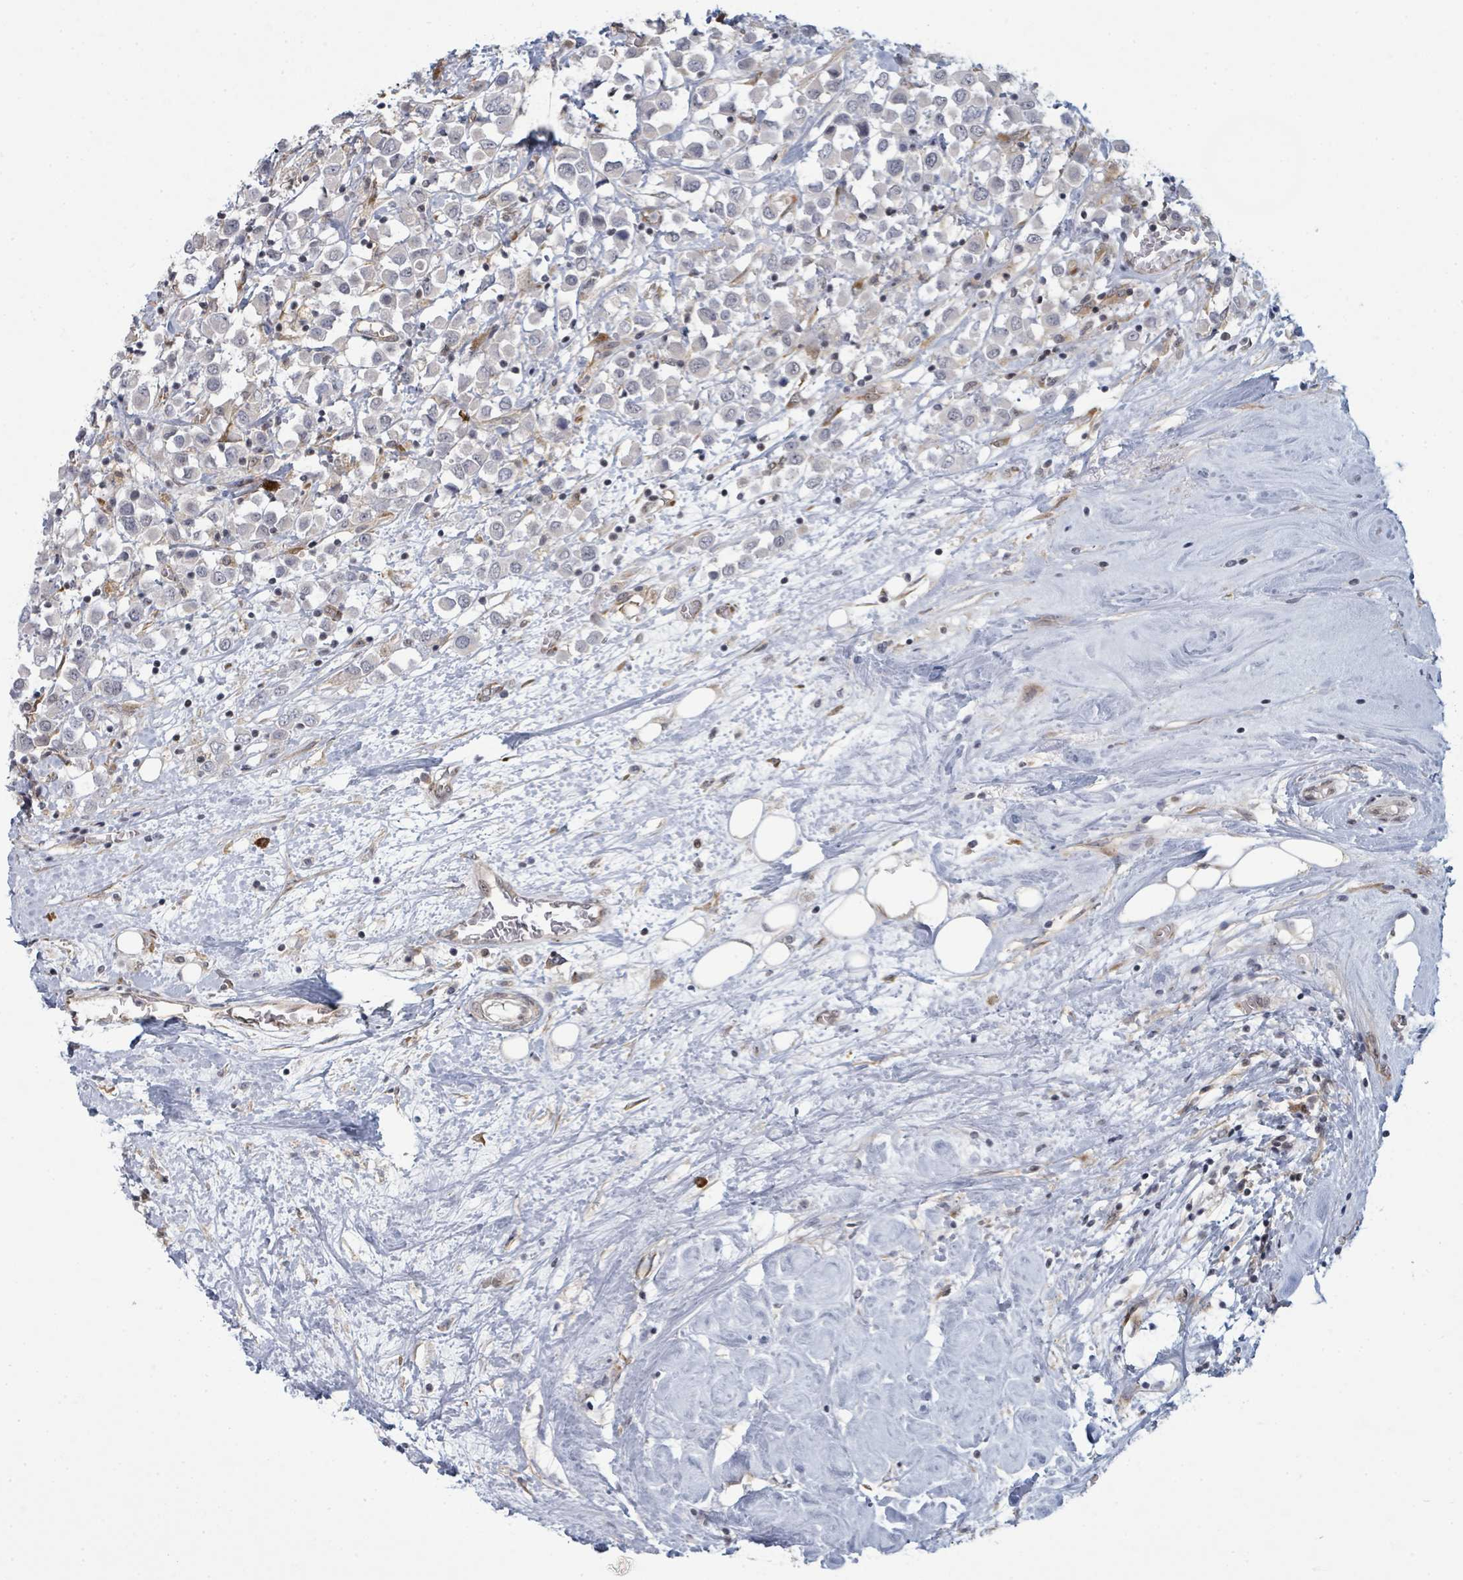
{"staining": {"intensity": "negative", "quantity": "none", "location": "none"}, "tissue": "breast cancer", "cell_type": "Tumor cells", "image_type": "cancer", "snomed": [{"axis": "morphology", "description": "Duct carcinoma"}, {"axis": "topography", "description": "Breast"}], "caption": "IHC of human breast intraductal carcinoma displays no staining in tumor cells.", "gene": "PSMG2", "patient": {"sex": "female", "age": 61}}